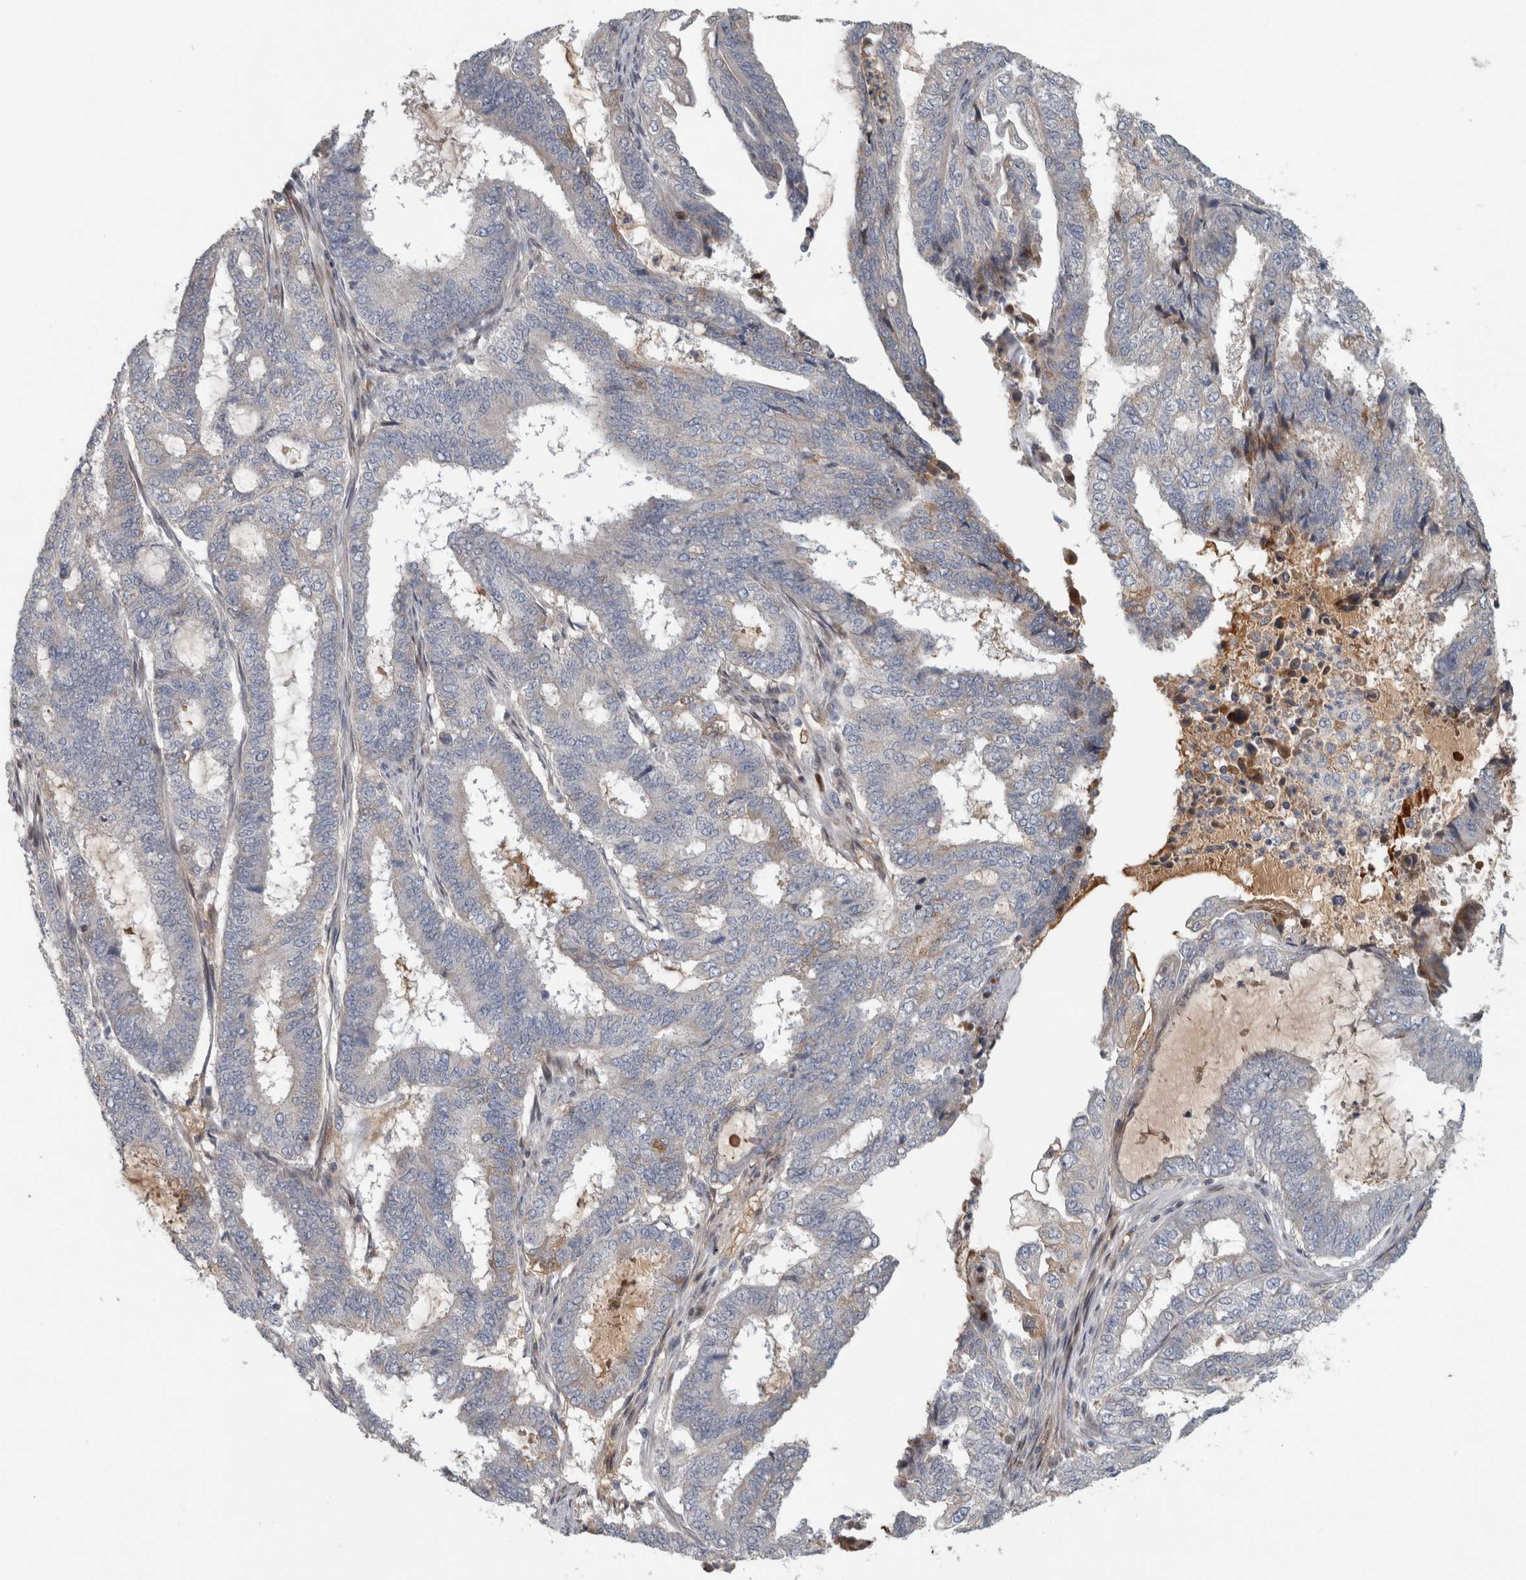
{"staining": {"intensity": "negative", "quantity": "none", "location": "none"}, "tissue": "endometrial cancer", "cell_type": "Tumor cells", "image_type": "cancer", "snomed": [{"axis": "morphology", "description": "Adenocarcinoma, NOS"}, {"axis": "topography", "description": "Endometrium"}], "caption": "Protein analysis of adenocarcinoma (endometrial) demonstrates no significant positivity in tumor cells. (DAB IHC, high magnification).", "gene": "RBM48", "patient": {"sex": "female", "age": 51}}